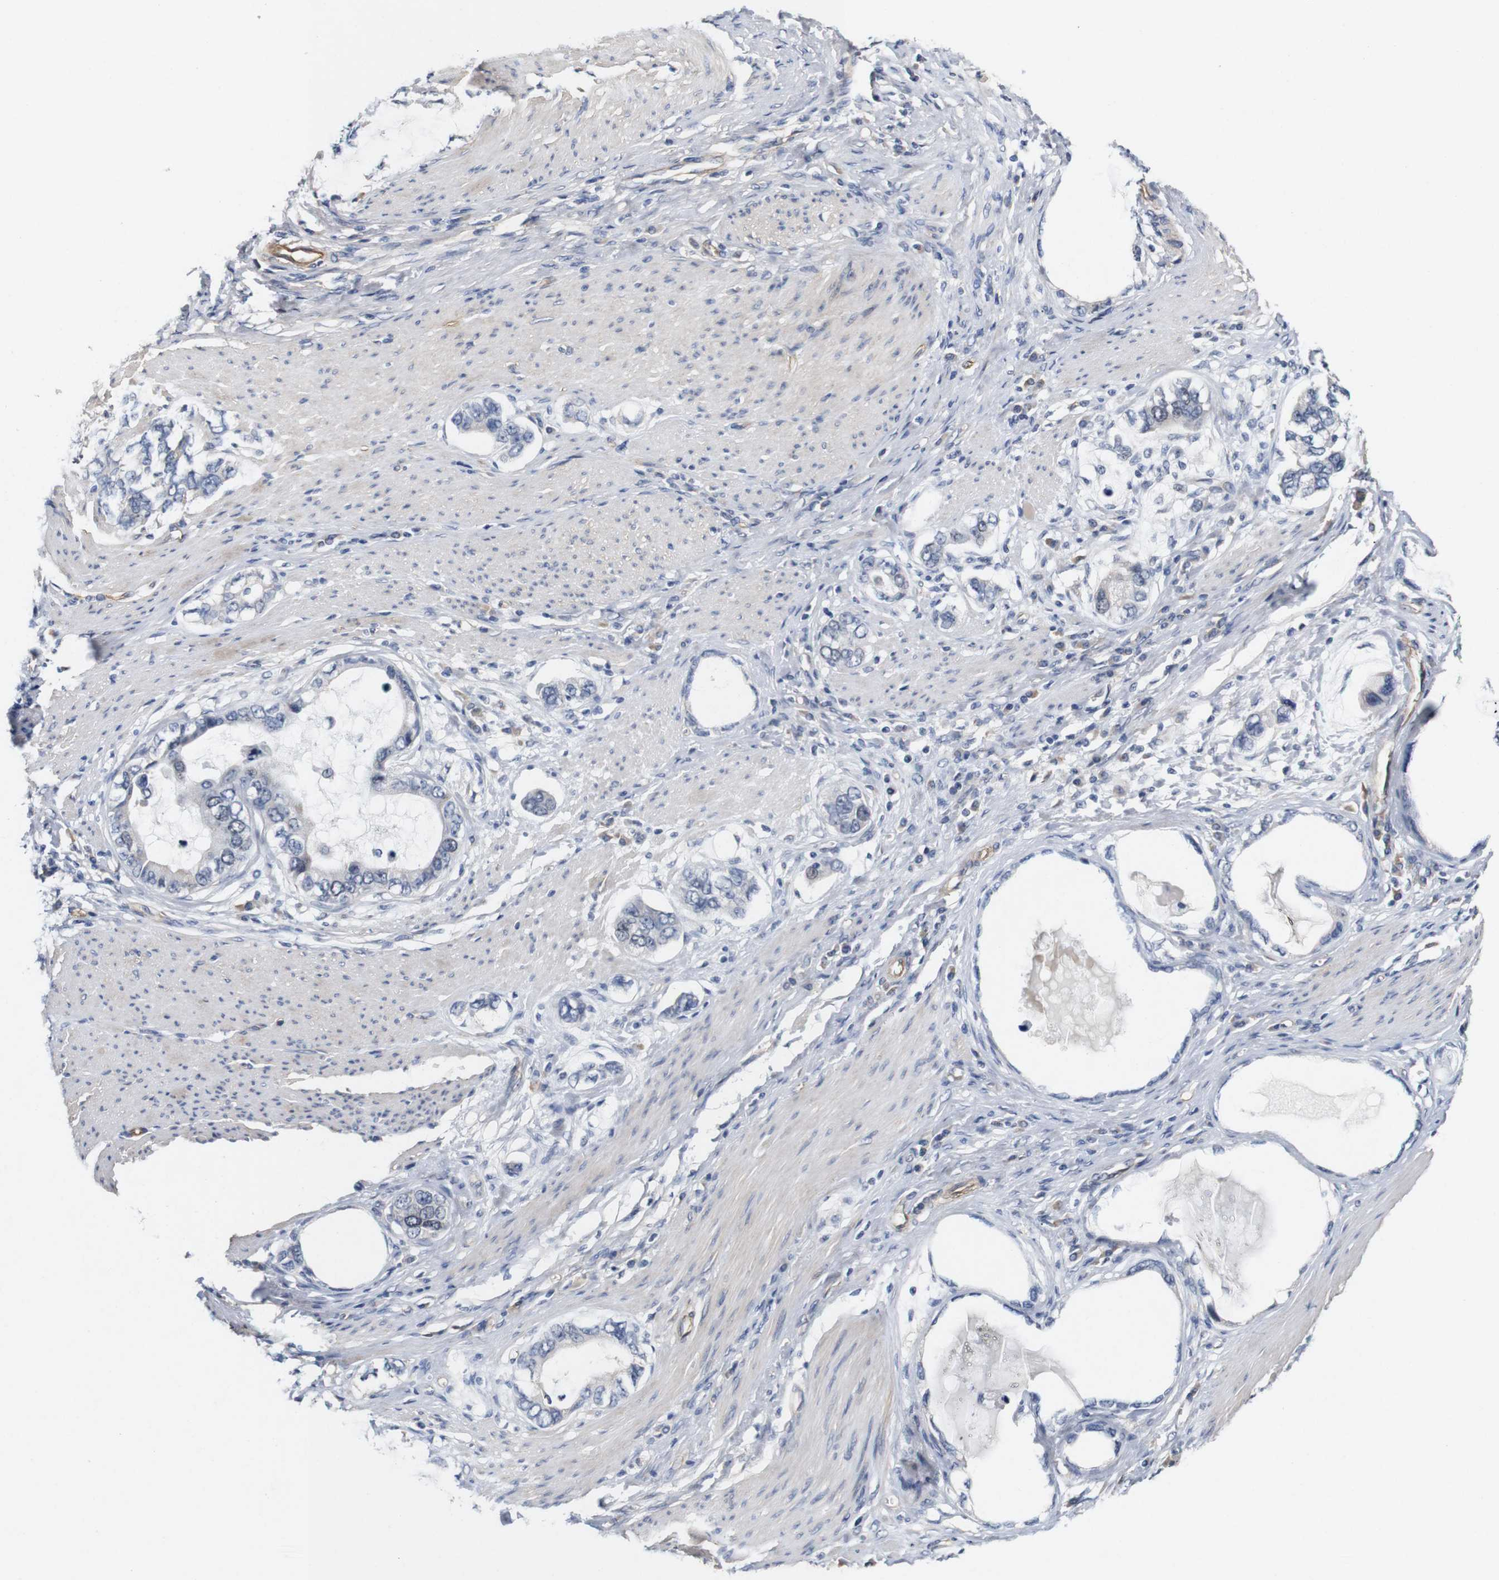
{"staining": {"intensity": "weak", "quantity": "<25%", "location": "cytoplasmic/membranous"}, "tissue": "stomach cancer", "cell_type": "Tumor cells", "image_type": "cancer", "snomed": [{"axis": "morphology", "description": "Adenocarcinoma, NOS"}, {"axis": "topography", "description": "Stomach, lower"}], "caption": "Immunohistochemistry (IHC) image of neoplastic tissue: stomach cancer (adenocarcinoma) stained with DAB displays no significant protein expression in tumor cells.", "gene": "CYB561", "patient": {"sex": "female", "age": 93}}